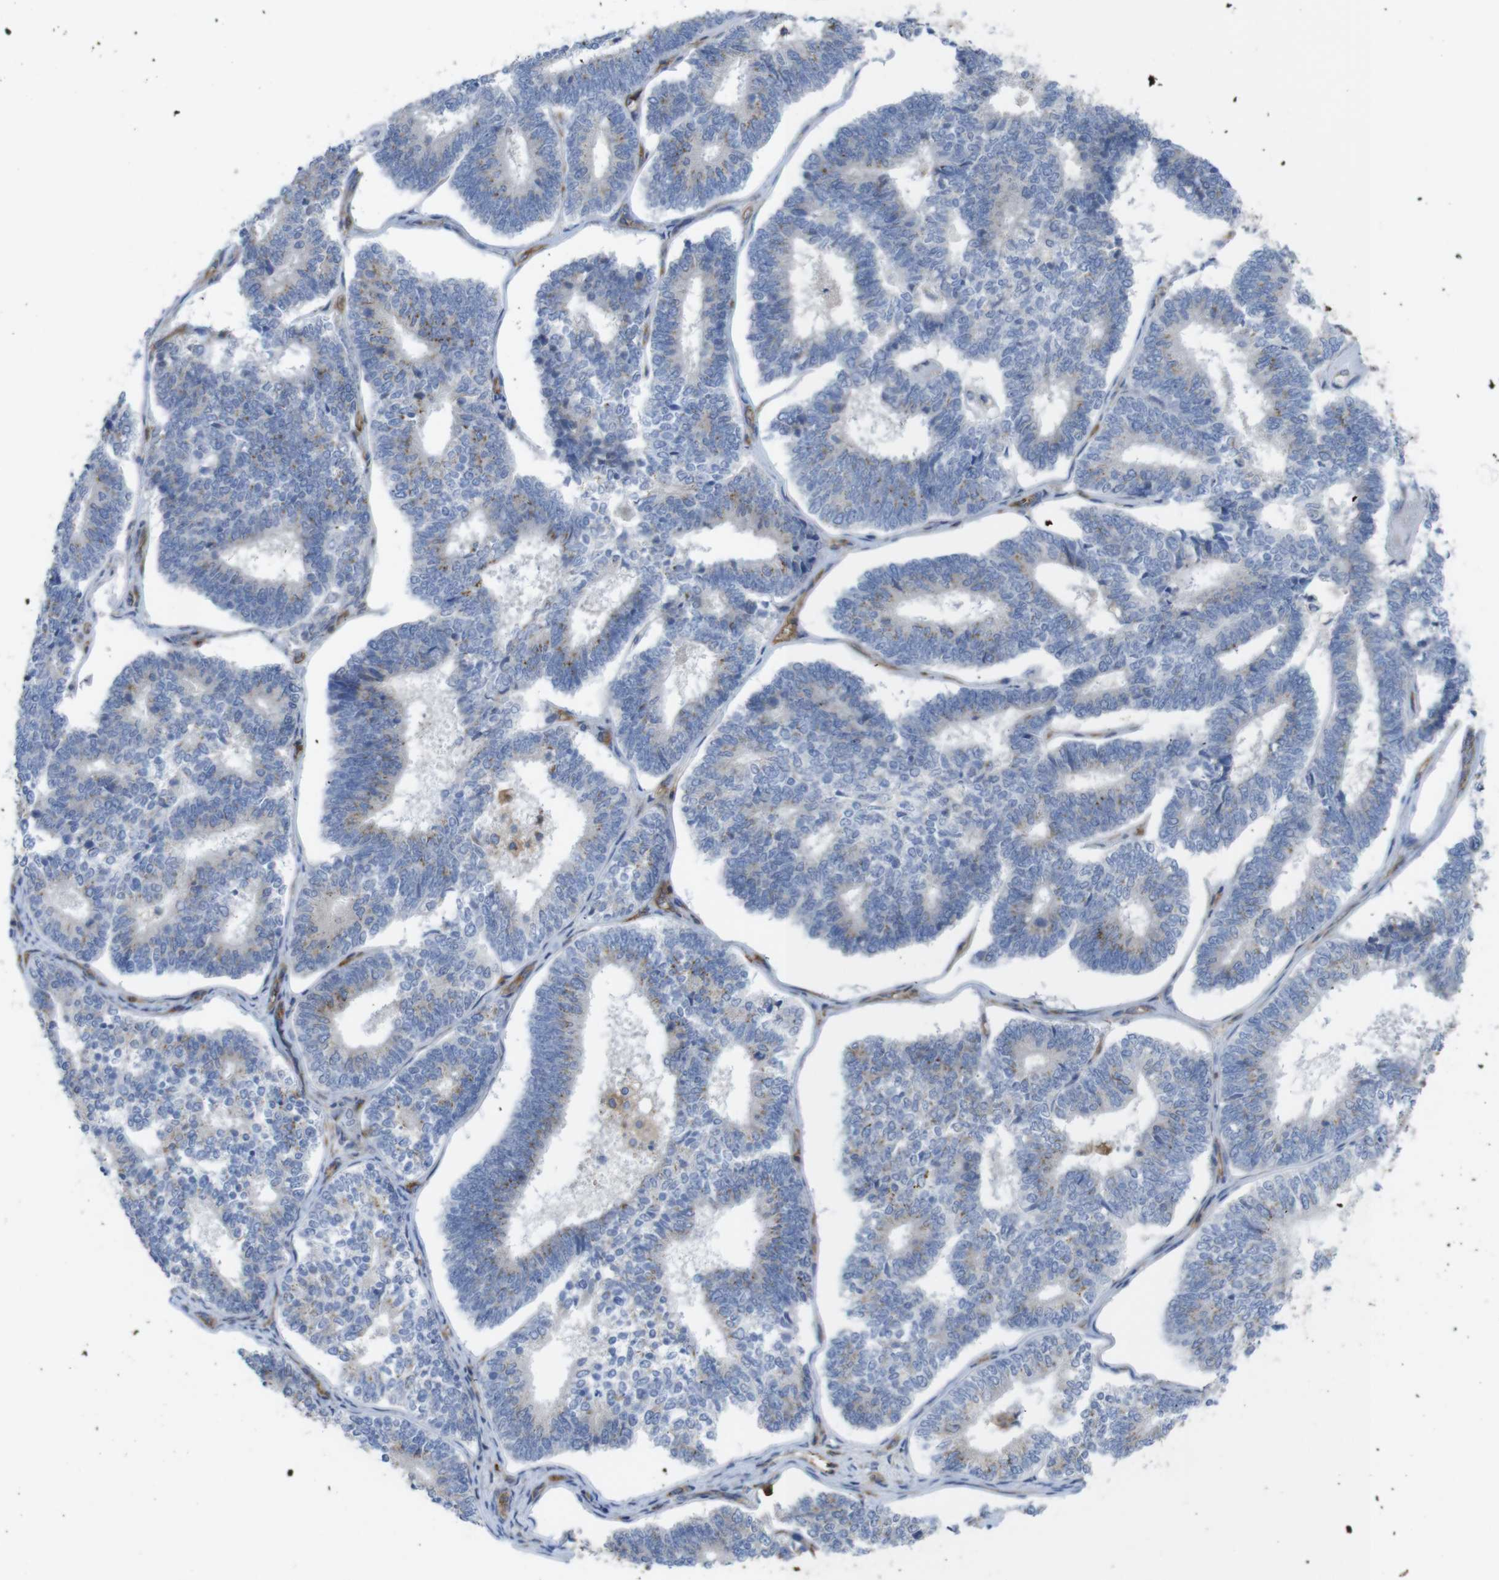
{"staining": {"intensity": "negative", "quantity": "none", "location": "none"}, "tissue": "endometrial cancer", "cell_type": "Tumor cells", "image_type": "cancer", "snomed": [{"axis": "morphology", "description": "Adenocarcinoma, NOS"}, {"axis": "topography", "description": "Endometrium"}], "caption": "Immunohistochemistry (IHC) of human endometrial adenocarcinoma exhibits no expression in tumor cells.", "gene": "CCR6", "patient": {"sex": "female", "age": 70}}